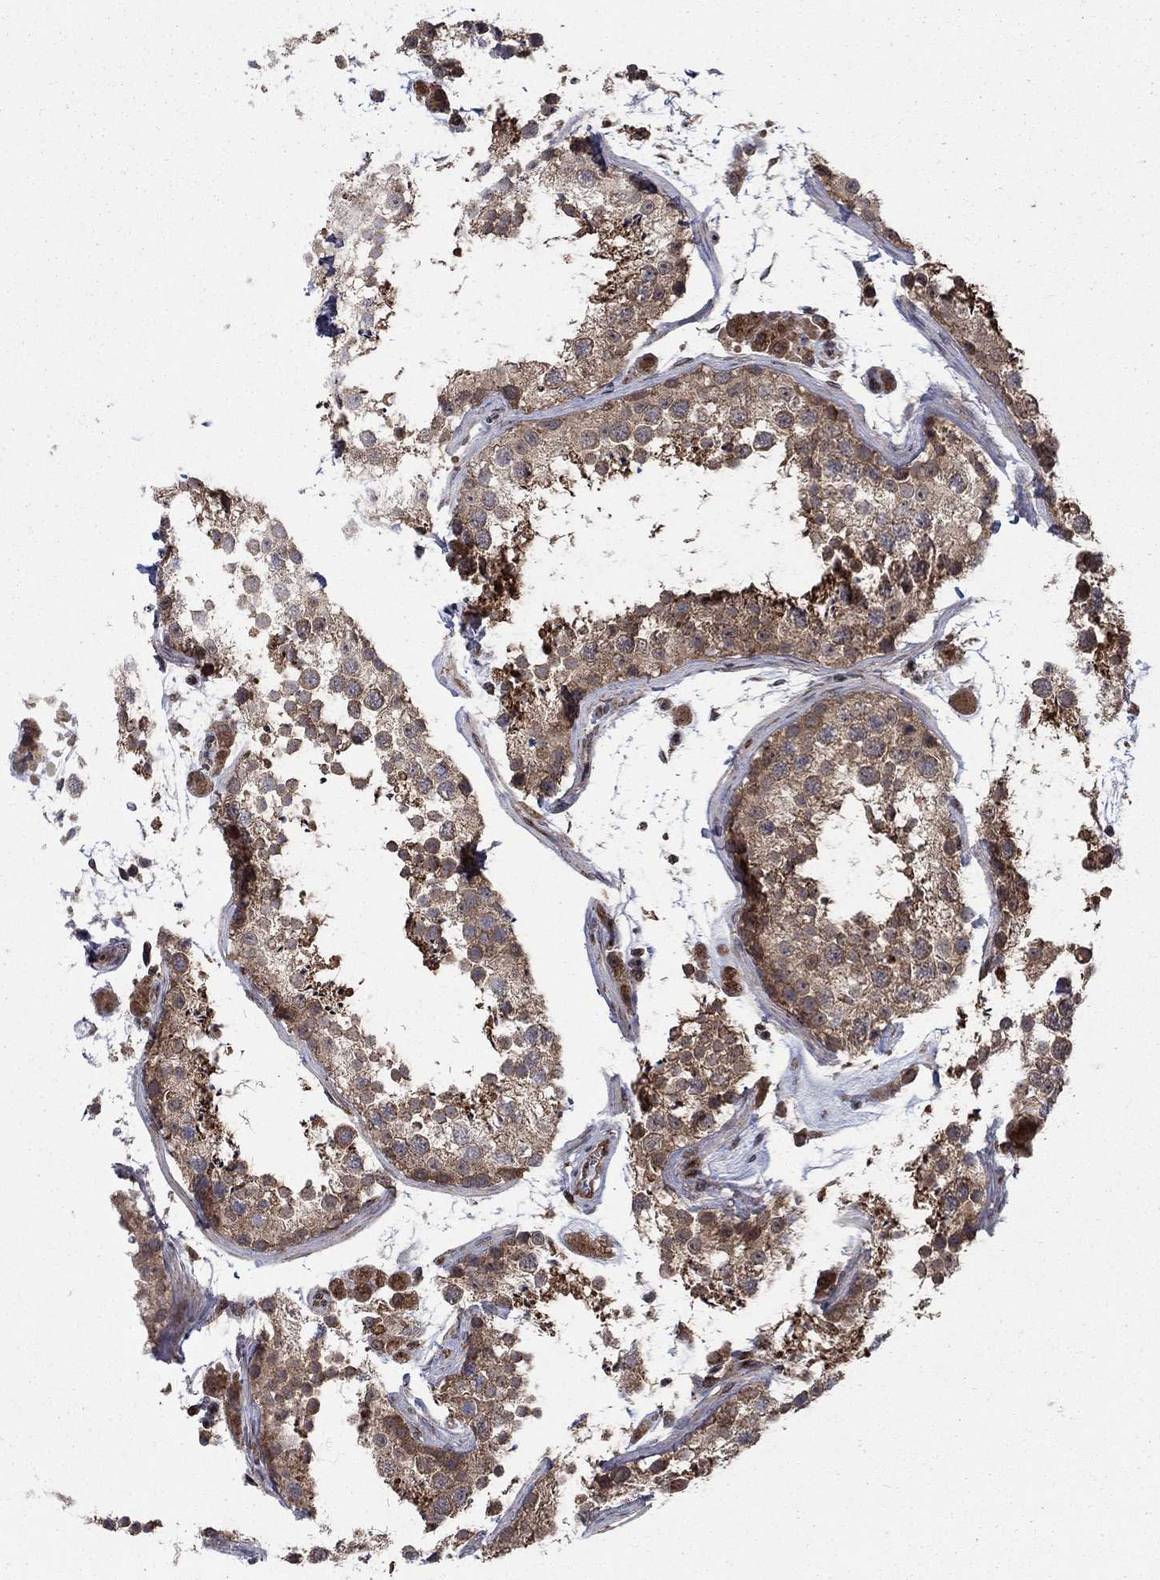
{"staining": {"intensity": "moderate", "quantity": ">75%", "location": "cytoplasmic/membranous"}, "tissue": "testis", "cell_type": "Cells in seminiferous ducts", "image_type": "normal", "snomed": [{"axis": "morphology", "description": "Normal tissue, NOS"}, {"axis": "topography", "description": "Testis"}], "caption": "Moderate cytoplasmic/membranous protein expression is identified in approximately >75% of cells in seminiferous ducts in testis. (Brightfield microscopy of DAB IHC at high magnification).", "gene": "IFI35", "patient": {"sex": "male", "age": 41}}